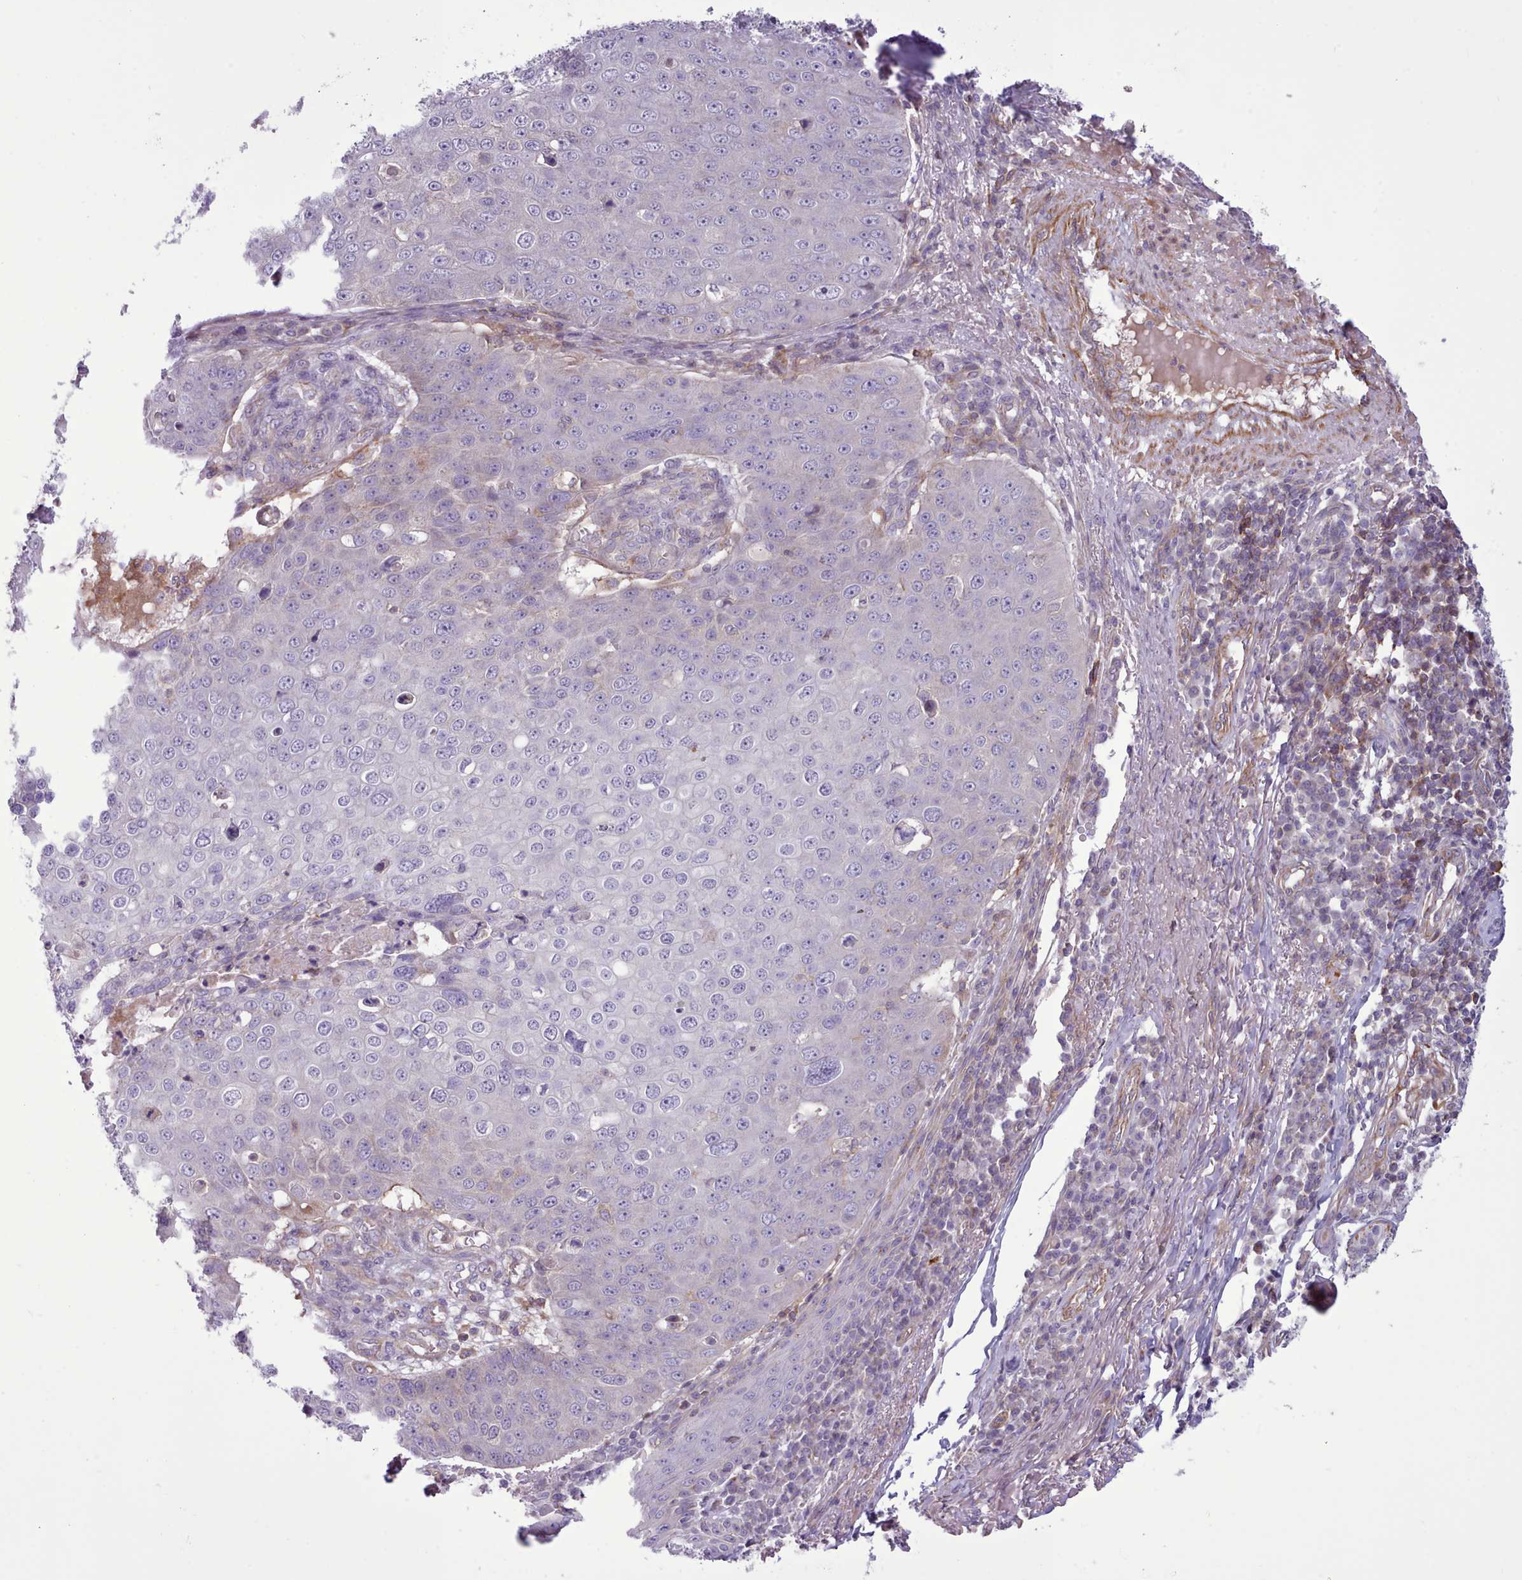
{"staining": {"intensity": "negative", "quantity": "none", "location": "none"}, "tissue": "skin cancer", "cell_type": "Tumor cells", "image_type": "cancer", "snomed": [{"axis": "morphology", "description": "Squamous cell carcinoma, NOS"}, {"axis": "topography", "description": "Skin"}], "caption": "IHC of skin cancer (squamous cell carcinoma) reveals no positivity in tumor cells.", "gene": "TENT4B", "patient": {"sex": "male", "age": 71}}